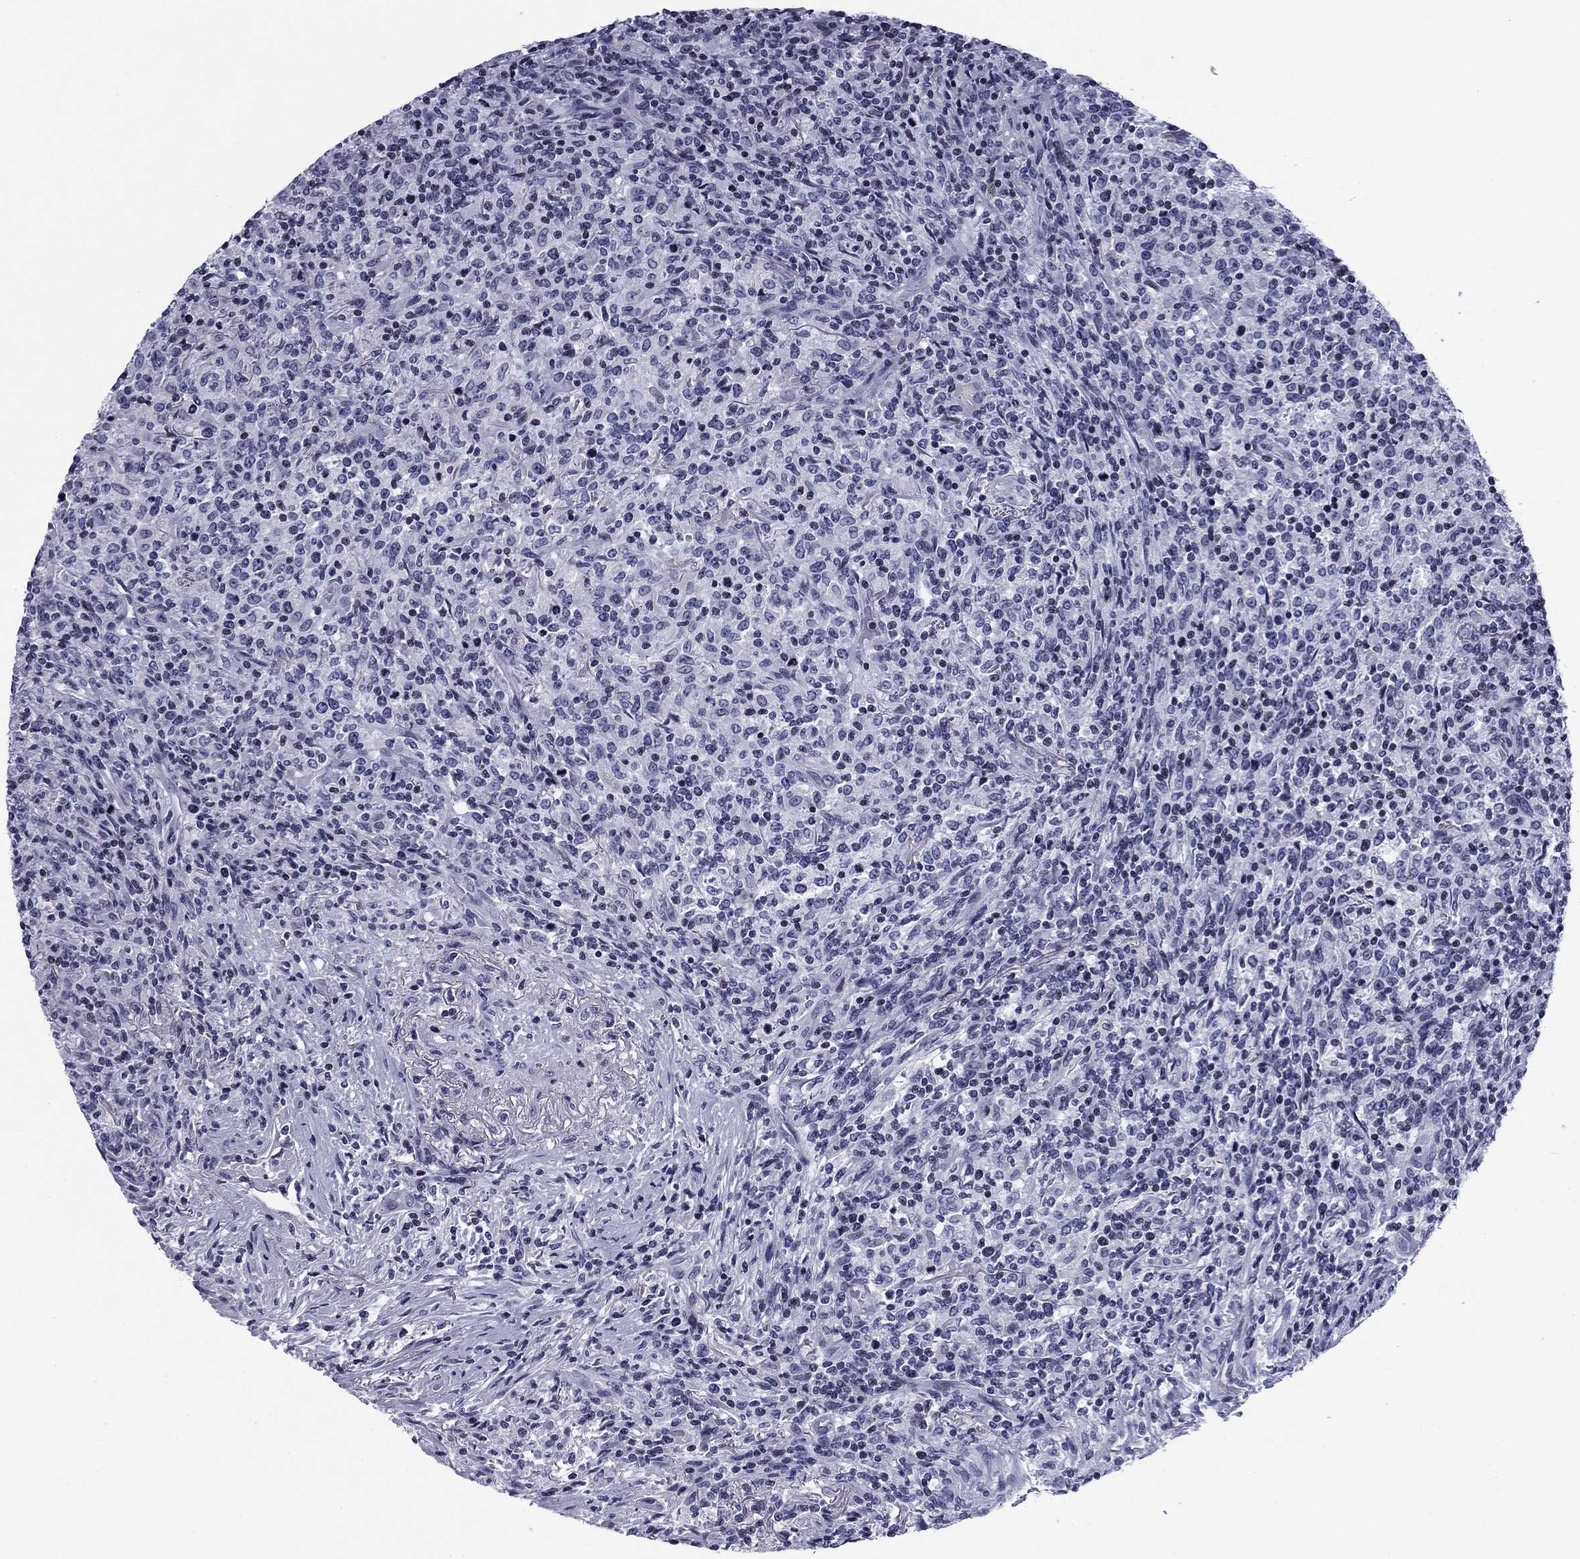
{"staining": {"intensity": "negative", "quantity": "none", "location": "none"}, "tissue": "lymphoma", "cell_type": "Tumor cells", "image_type": "cancer", "snomed": [{"axis": "morphology", "description": "Malignant lymphoma, non-Hodgkin's type, High grade"}, {"axis": "topography", "description": "Lung"}], "caption": "A micrograph of human lymphoma is negative for staining in tumor cells.", "gene": "CCDC144A", "patient": {"sex": "male", "age": 79}}